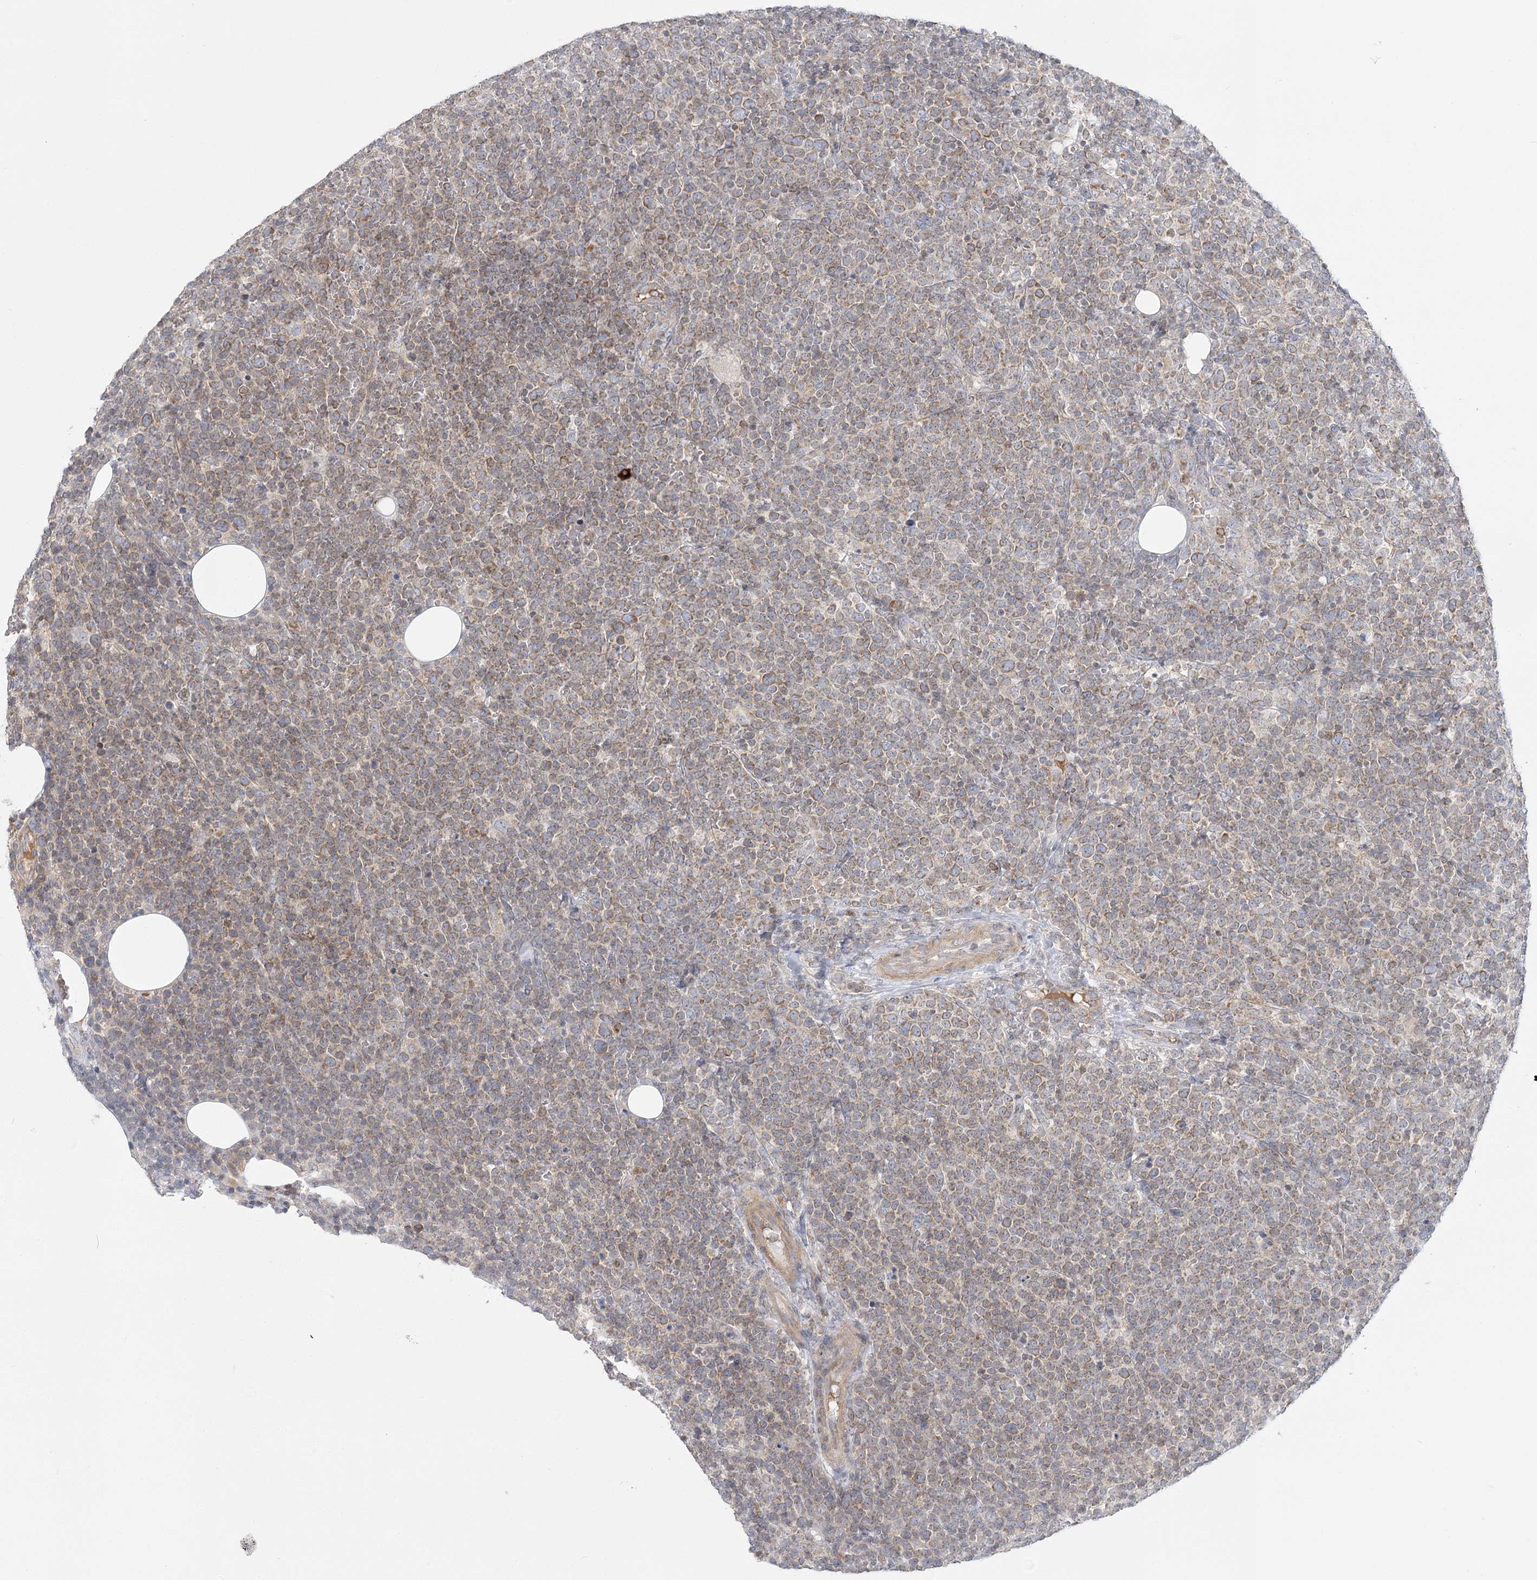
{"staining": {"intensity": "moderate", "quantity": ">75%", "location": "cytoplasmic/membranous"}, "tissue": "lymphoma", "cell_type": "Tumor cells", "image_type": "cancer", "snomed": [{"axis": "morphology", "description": "Malignant lymphoma, non-Hodgkin's type, High grade"}, {"axis": "topography", "description": "Lymph node"}], "caption": "Moderate cytoplasmic/membranous staining for a protein is seen in approximately >75% of tumor cells of high-grade malignant lymphoma, non-Hodgkin's type using IHC.", "gene": "MTMR3", "patient": {"sex": "male", "age": 61}}